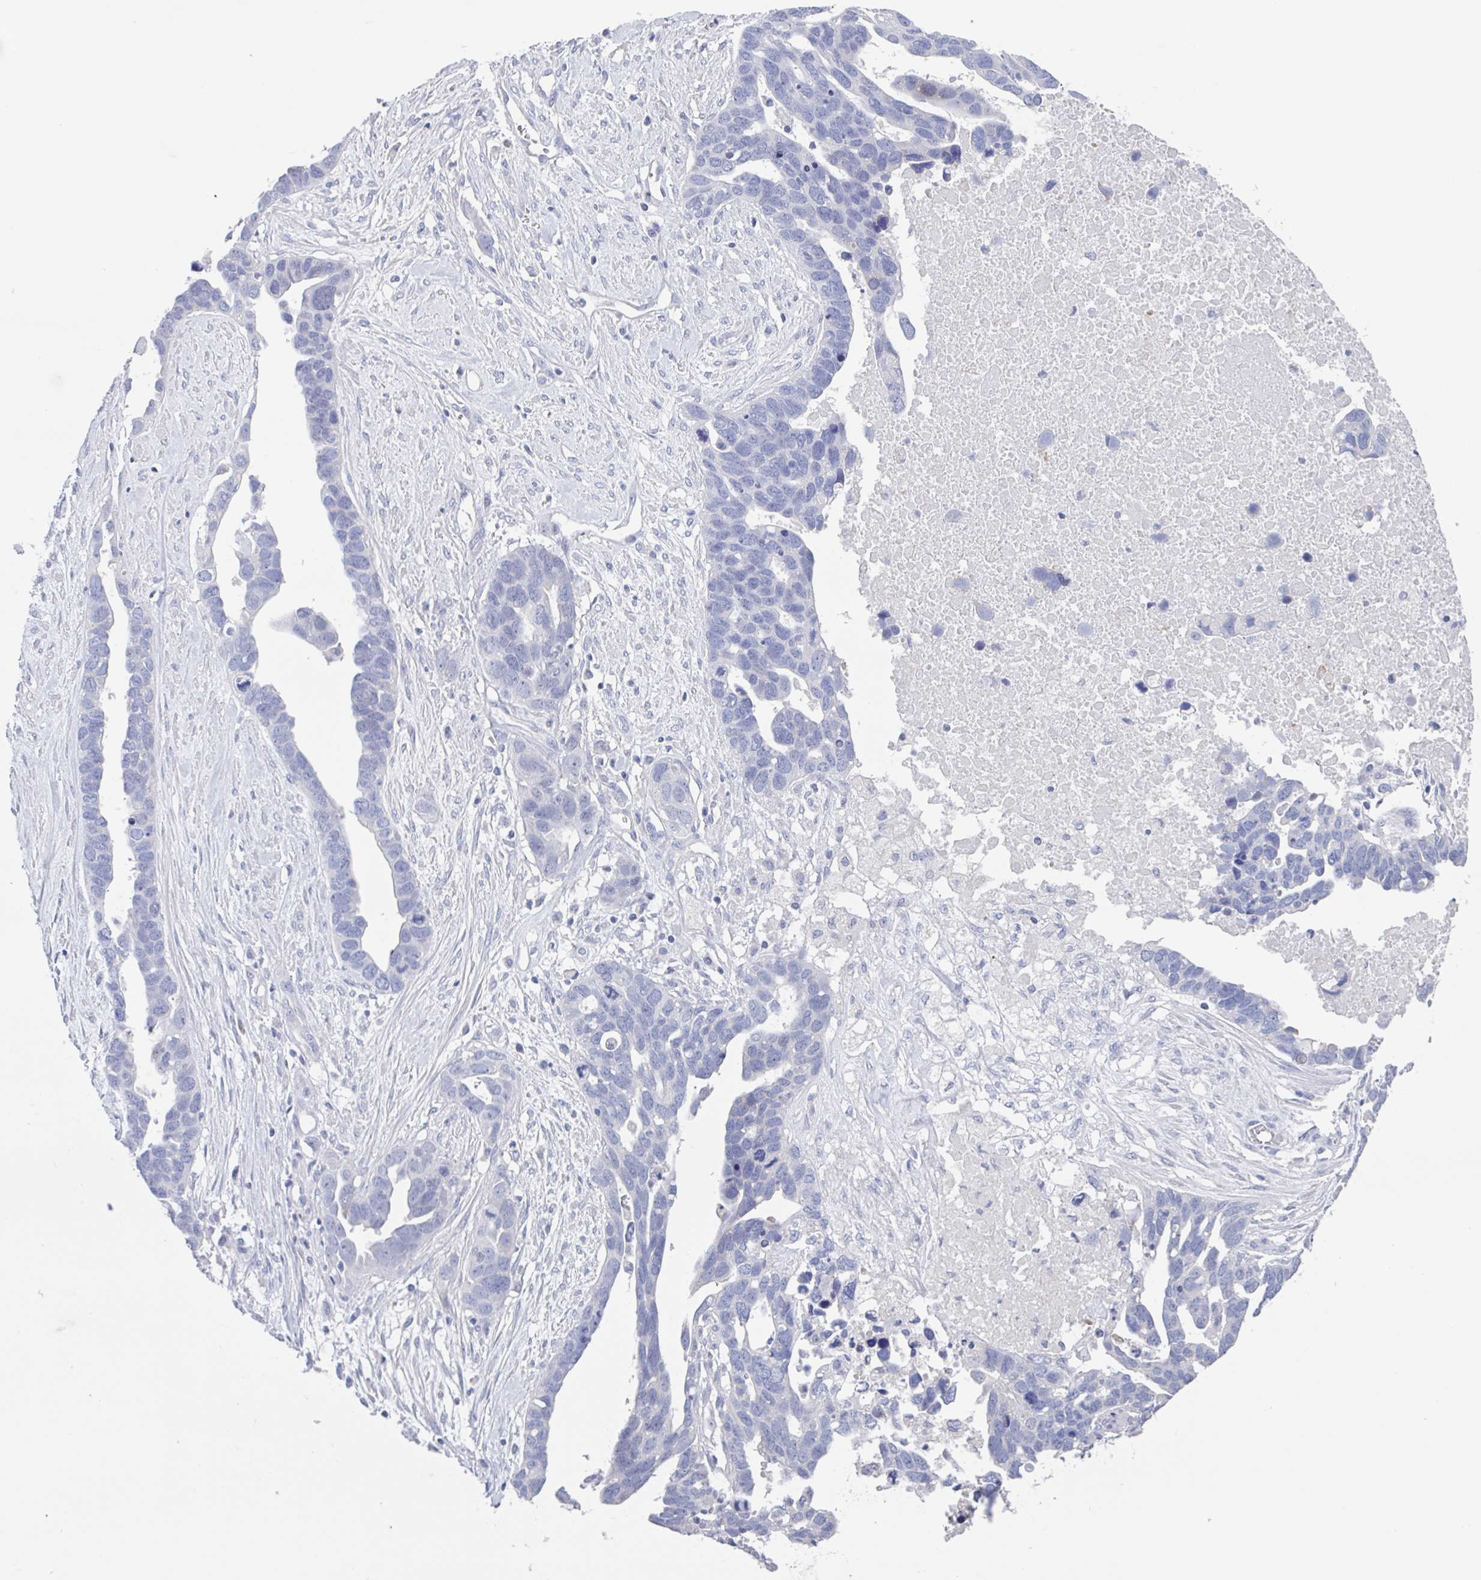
{"staining": {"intensity": "negative", "quantity": "none", "location": "none"}, "tissue": "ovarian cancer", "cell_type": "Tumor cells", "image_type": "cancer", "snomed": [{"axis": "morphology", "description": "Cystadenocarcinoma, serous, NOS"}, {"axis": "topography", "description": "Ovary"}], "caption": "This is a image of IHC staining of ovarian cancer, which shows no positivity in tumor cells. The staining is performed using DAB (3,3'-diaminobenzidine) brown chromogen with nuclei counter-stained in using hematoxylin.", "gene": "NOXRED1", "patient": {"sex": "female", "age": 54}}